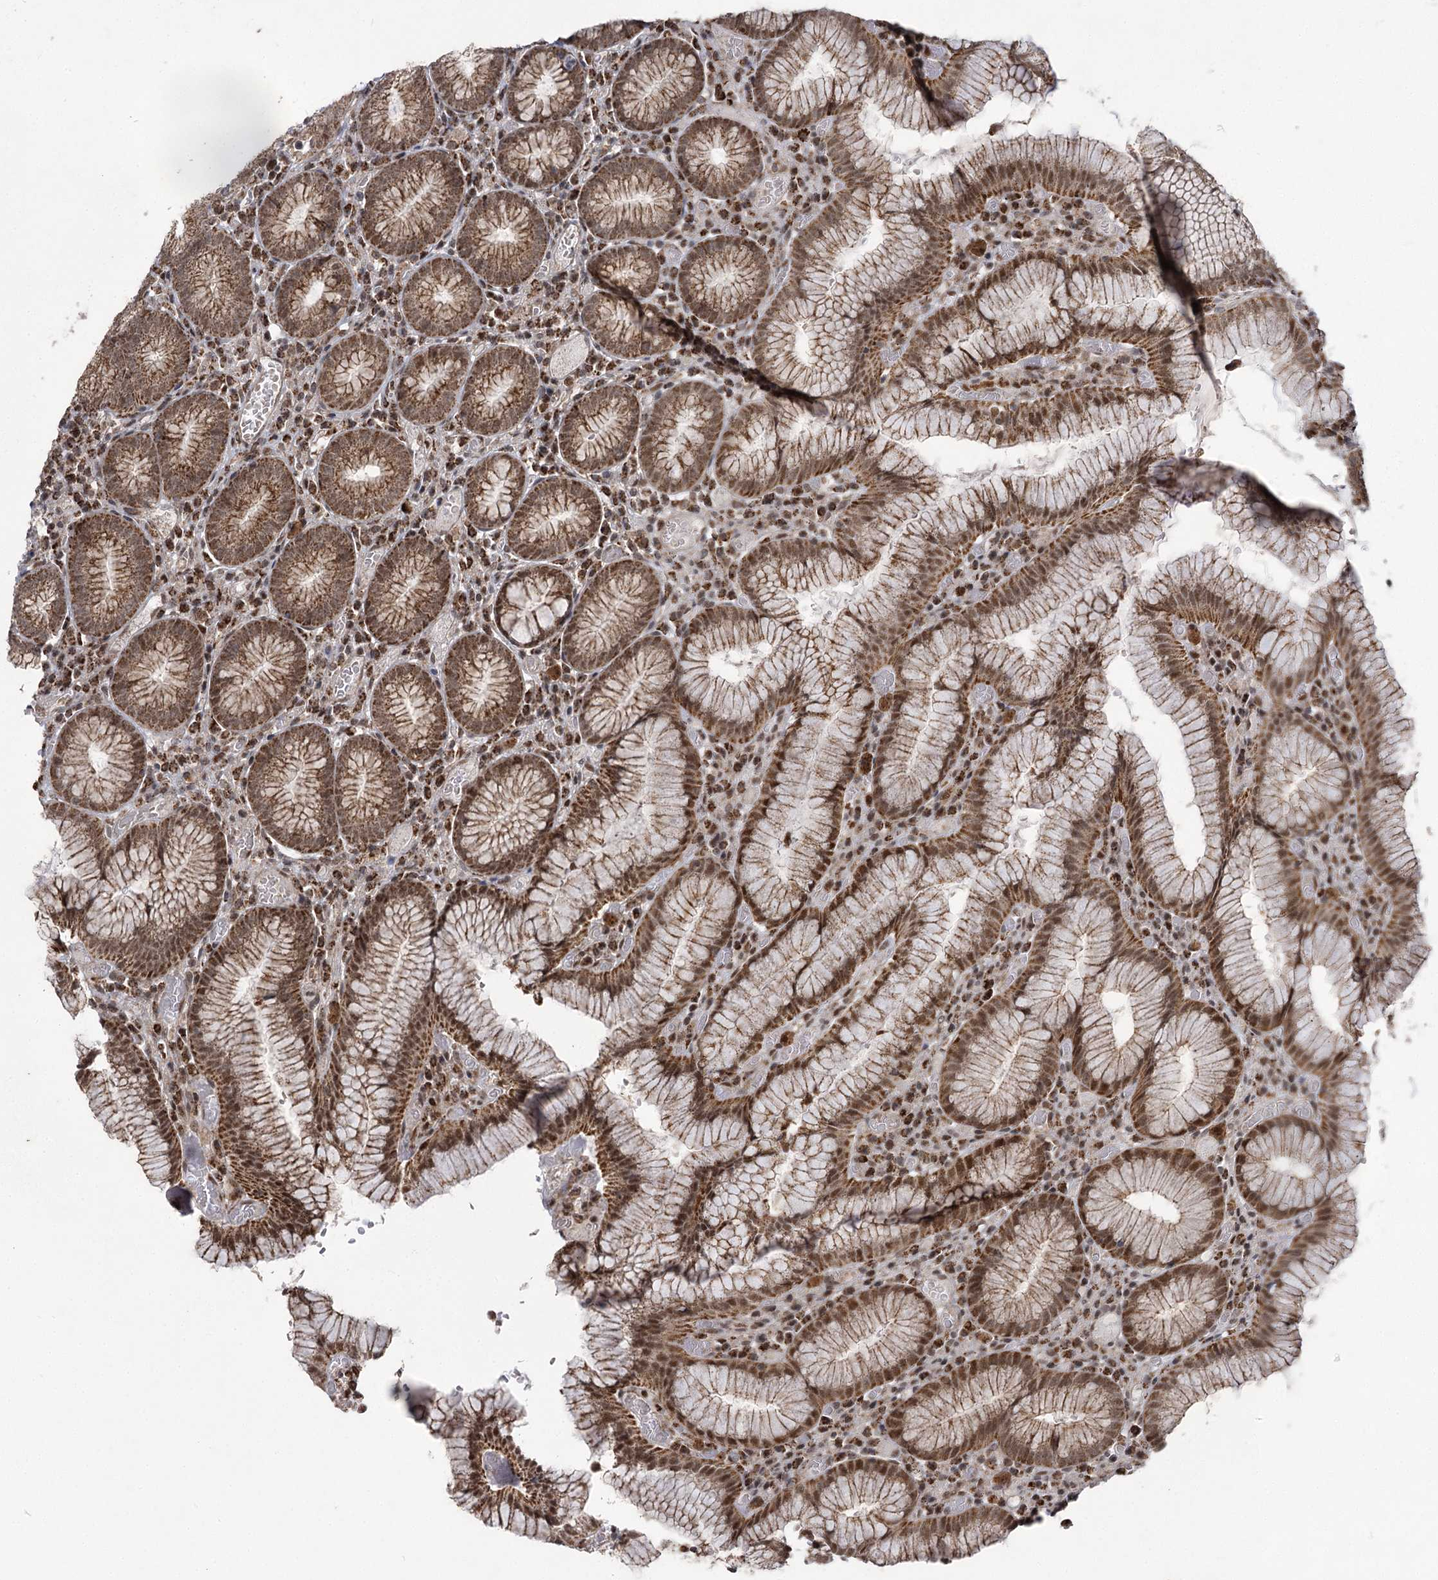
{"staining": {"intensity": "strong", "quantity": ">75%", "location": "cytoplasmic/membranous,nuclear"}, "tissue": "stomach", "cell_type": "Glandular cells", "image_type": "normal", "snomed": [{"axis": "morphology", "description": "Normal tissue, NOS"}, {"axis": "topography", "description": "Stomach"}], "caption": "Immunohistochemical staining of unremarkable human stomach exhibits >75% levels of strong cytoplasmic/membranous,nuclear protein expression in about >75% of glandular cells. The protein of interest is shown in brown color, while the nuclei are stained blue.", "gene": "SLC4A1AP", "patient": {"sex": "male", "age": 55}}